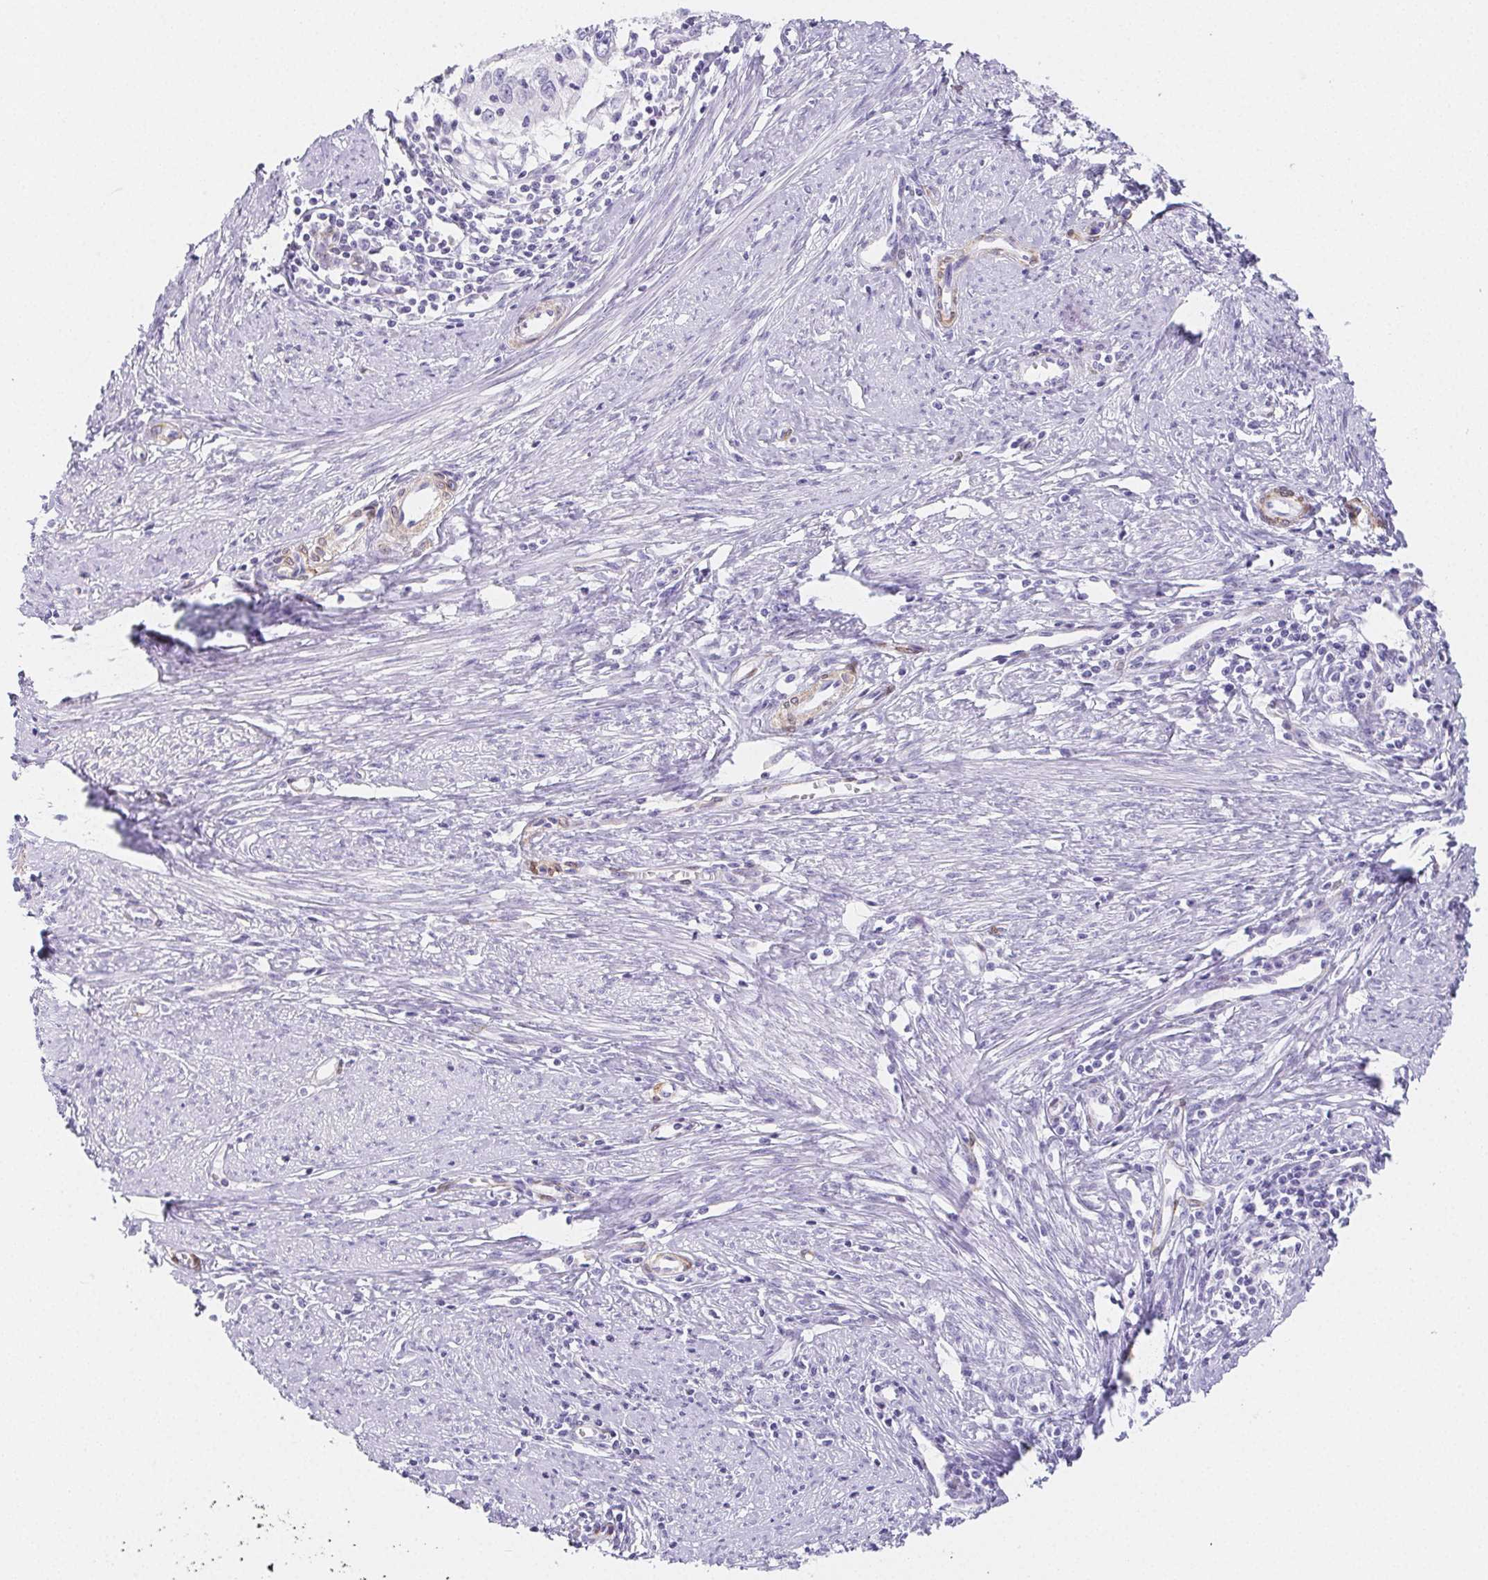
{"staining": {"intensity": "negative", "quantity": "none", "location": "none"}, "tissue": "cervical cancer", "cell_type": "Tumor cells", "image_type": "cancer", "snomed": [{"axis": "morphology", "description": "Squamous cell carcinoma, NOS"}, {"axis": "topography", "description": "Cervix"}], "caption": "High magnification brightfield microscopy of cervical cancer stained with DAB (3,3'-diaminobenzidine) (brown) and counterstained with hematoxylin (blue): tumor cells show no significant staining. (DAB (3,3'-diaminobenzidine) immunohistochemistry visualized using brightfield microscopy, high magnification).", "gene": "HRC", "patient": {"sex": "female", "age": 40}}